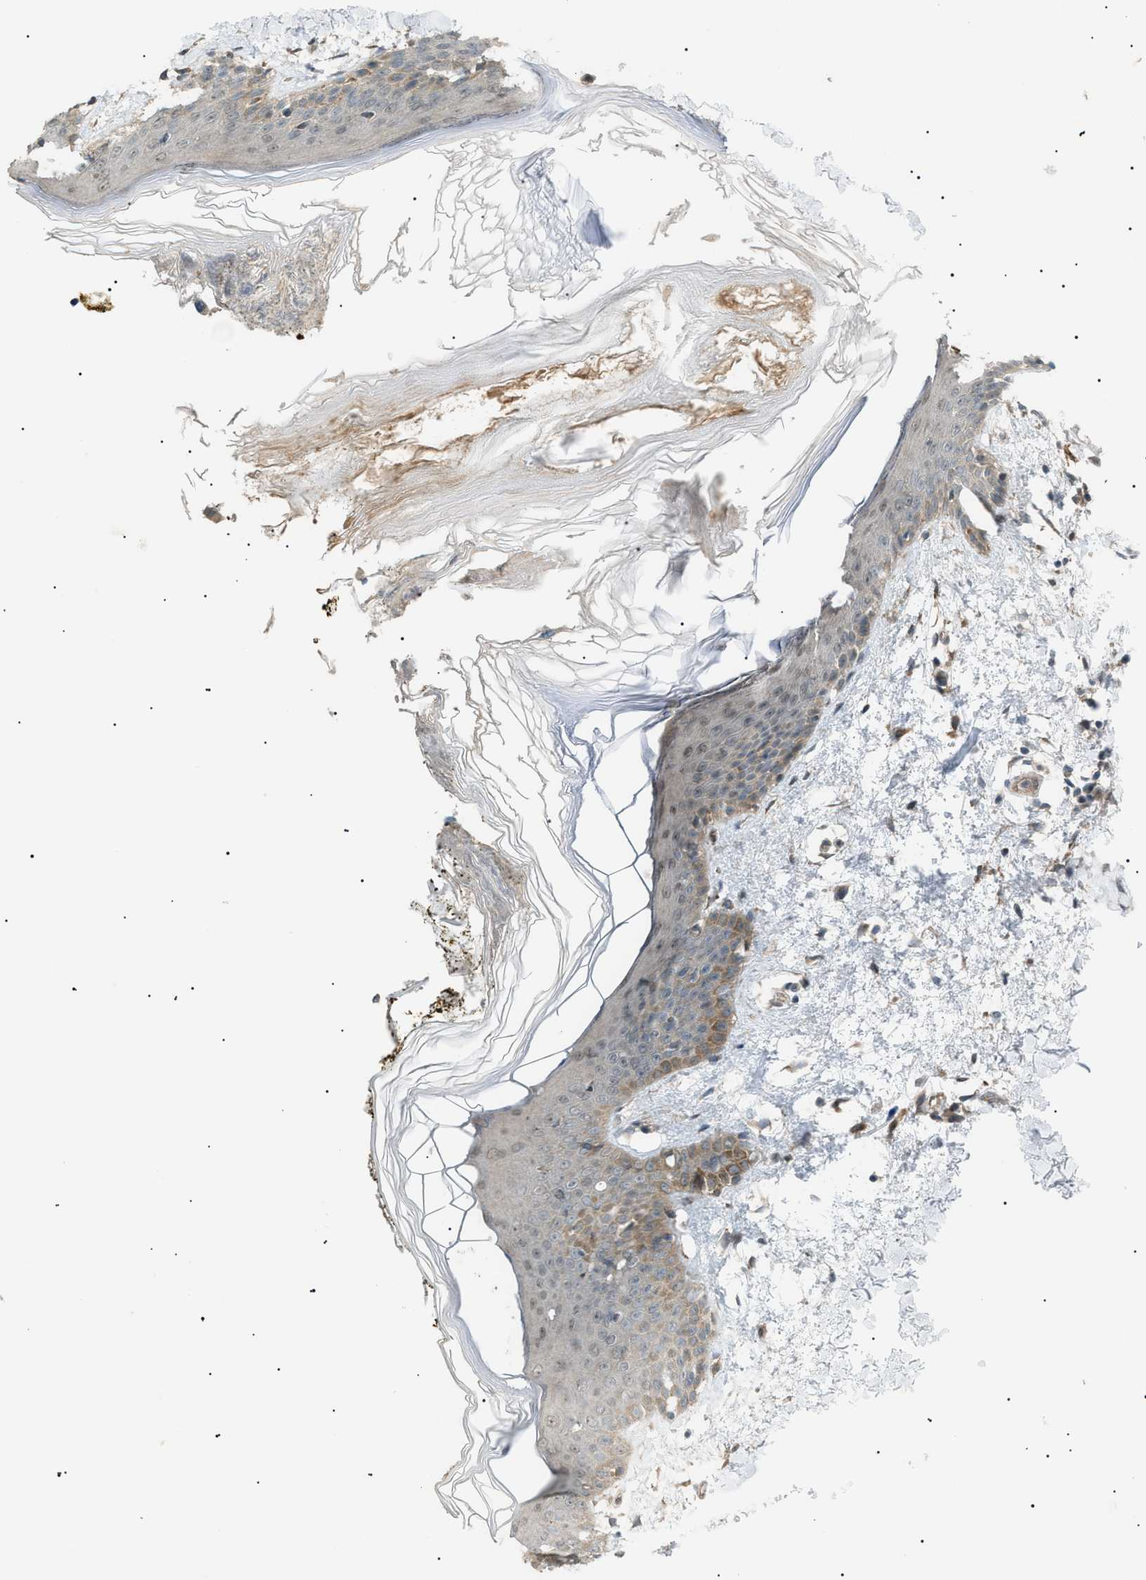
{"staining": {"intensity": "negative", "quantity": "none", "location": "none"}, "tissue": "skin", "cell_type": "Fibroblasts", "image_type": "normal", "snomed": [{"axis": "morphology", "description": "Normal tissue, NOS"}, {"axis": "topography", "description": "Skin"}], "caption": "The immunohistochemistry (IHC) micrograph has no significant positivity in fibroblasts of skin.", "gene": "LPIN2", "patient": {"sex": "male", "age": 53}}